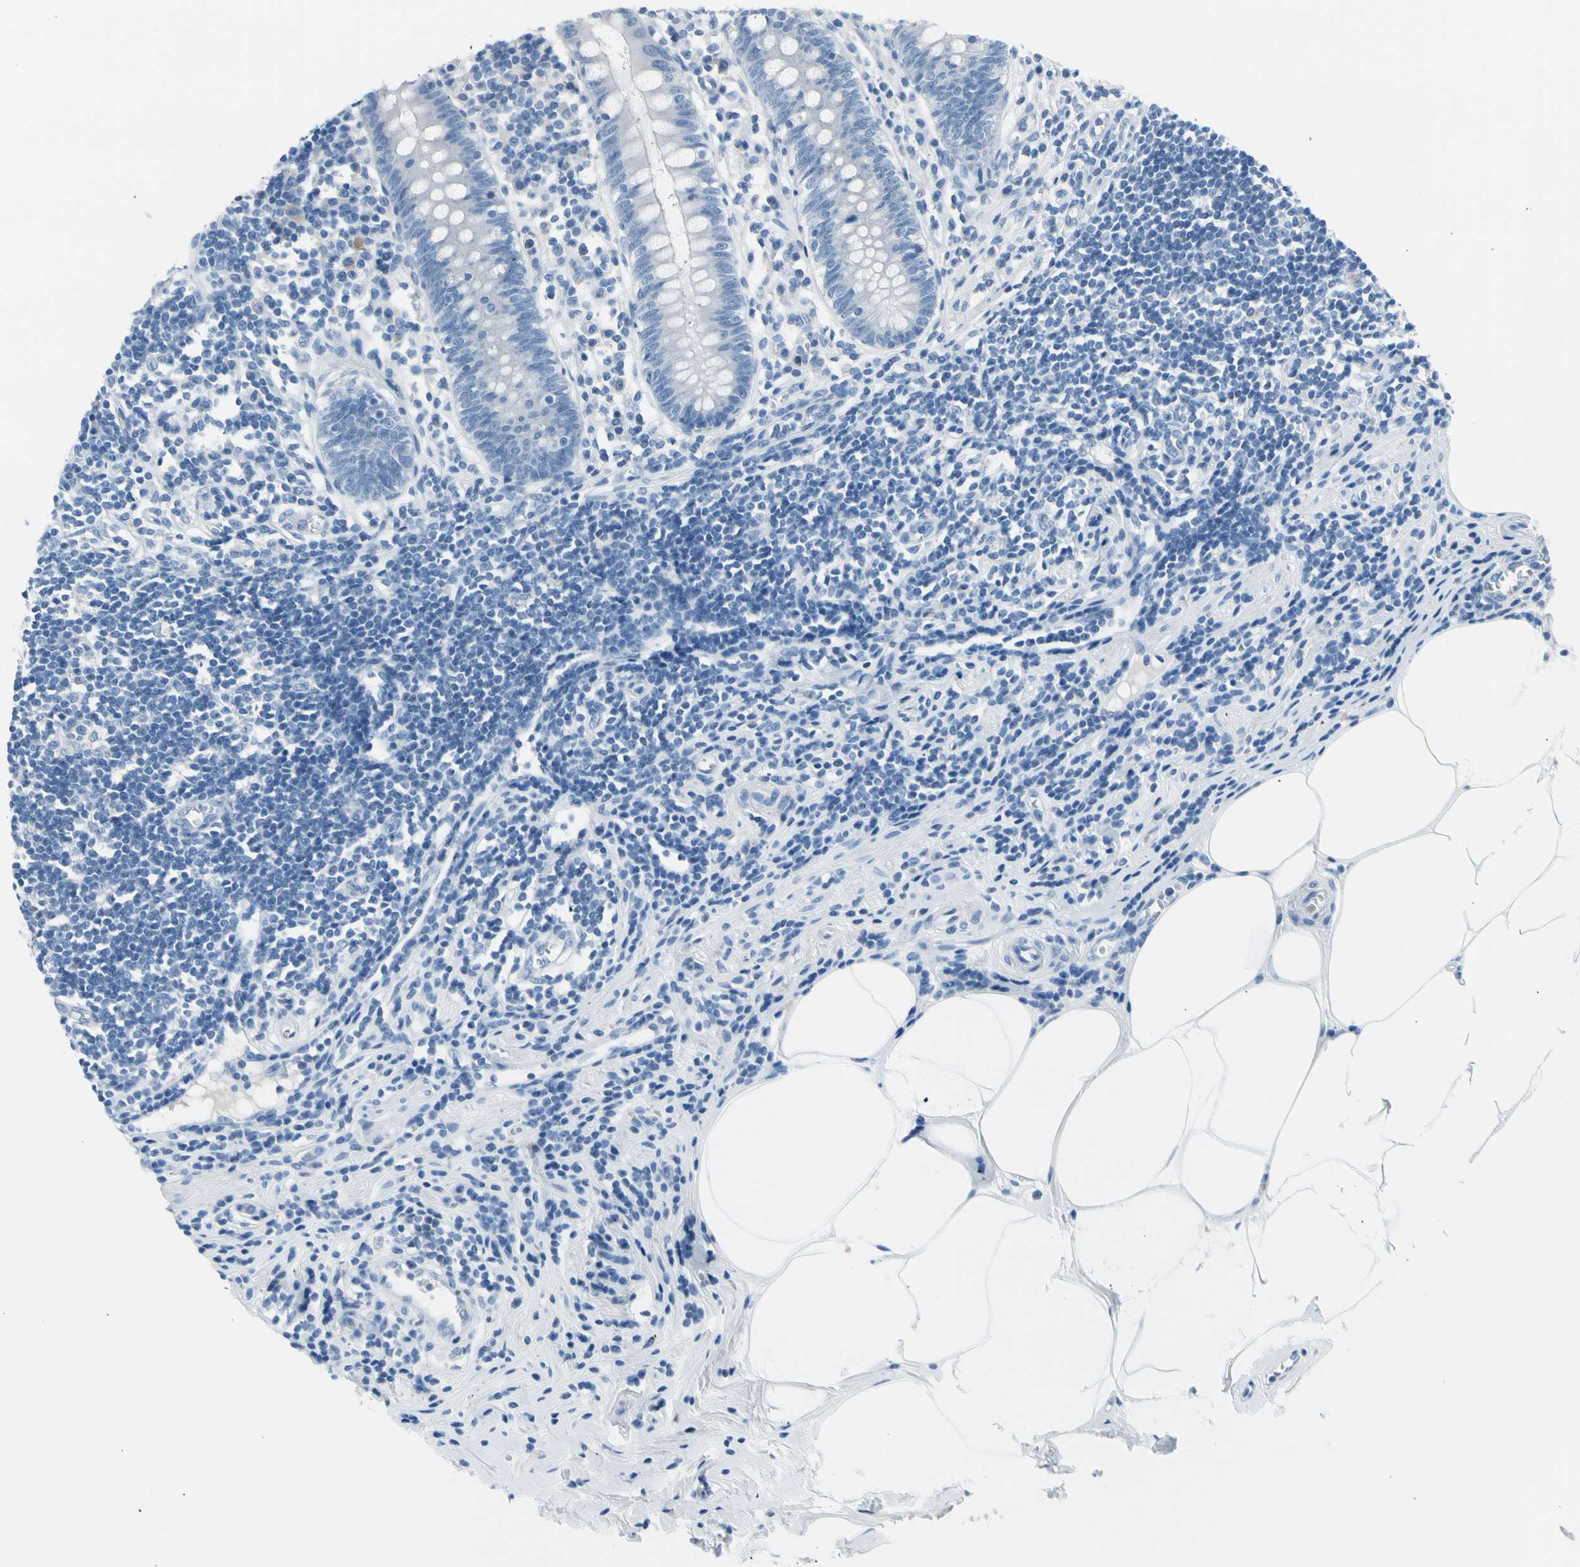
{"staining": {"intensity": "negative", "quantity": "none", "location": "none"}, "tissue": "appendix", "cell_type": "Glandular cells", "image_type": "normal", "snomed": [{"axis": "morphology", "description": "Normal tissue, NOS"}, {"axis": "topography", "description": "Appendix"}], "caption": "This micrograph is of benign appendix stained with IHC to label a protein in brown with the nuclei are counter-stained blue. There is no expression in glandular cells.", "gene": "TPO", "patient": {"sex": "female", "age": 50}}